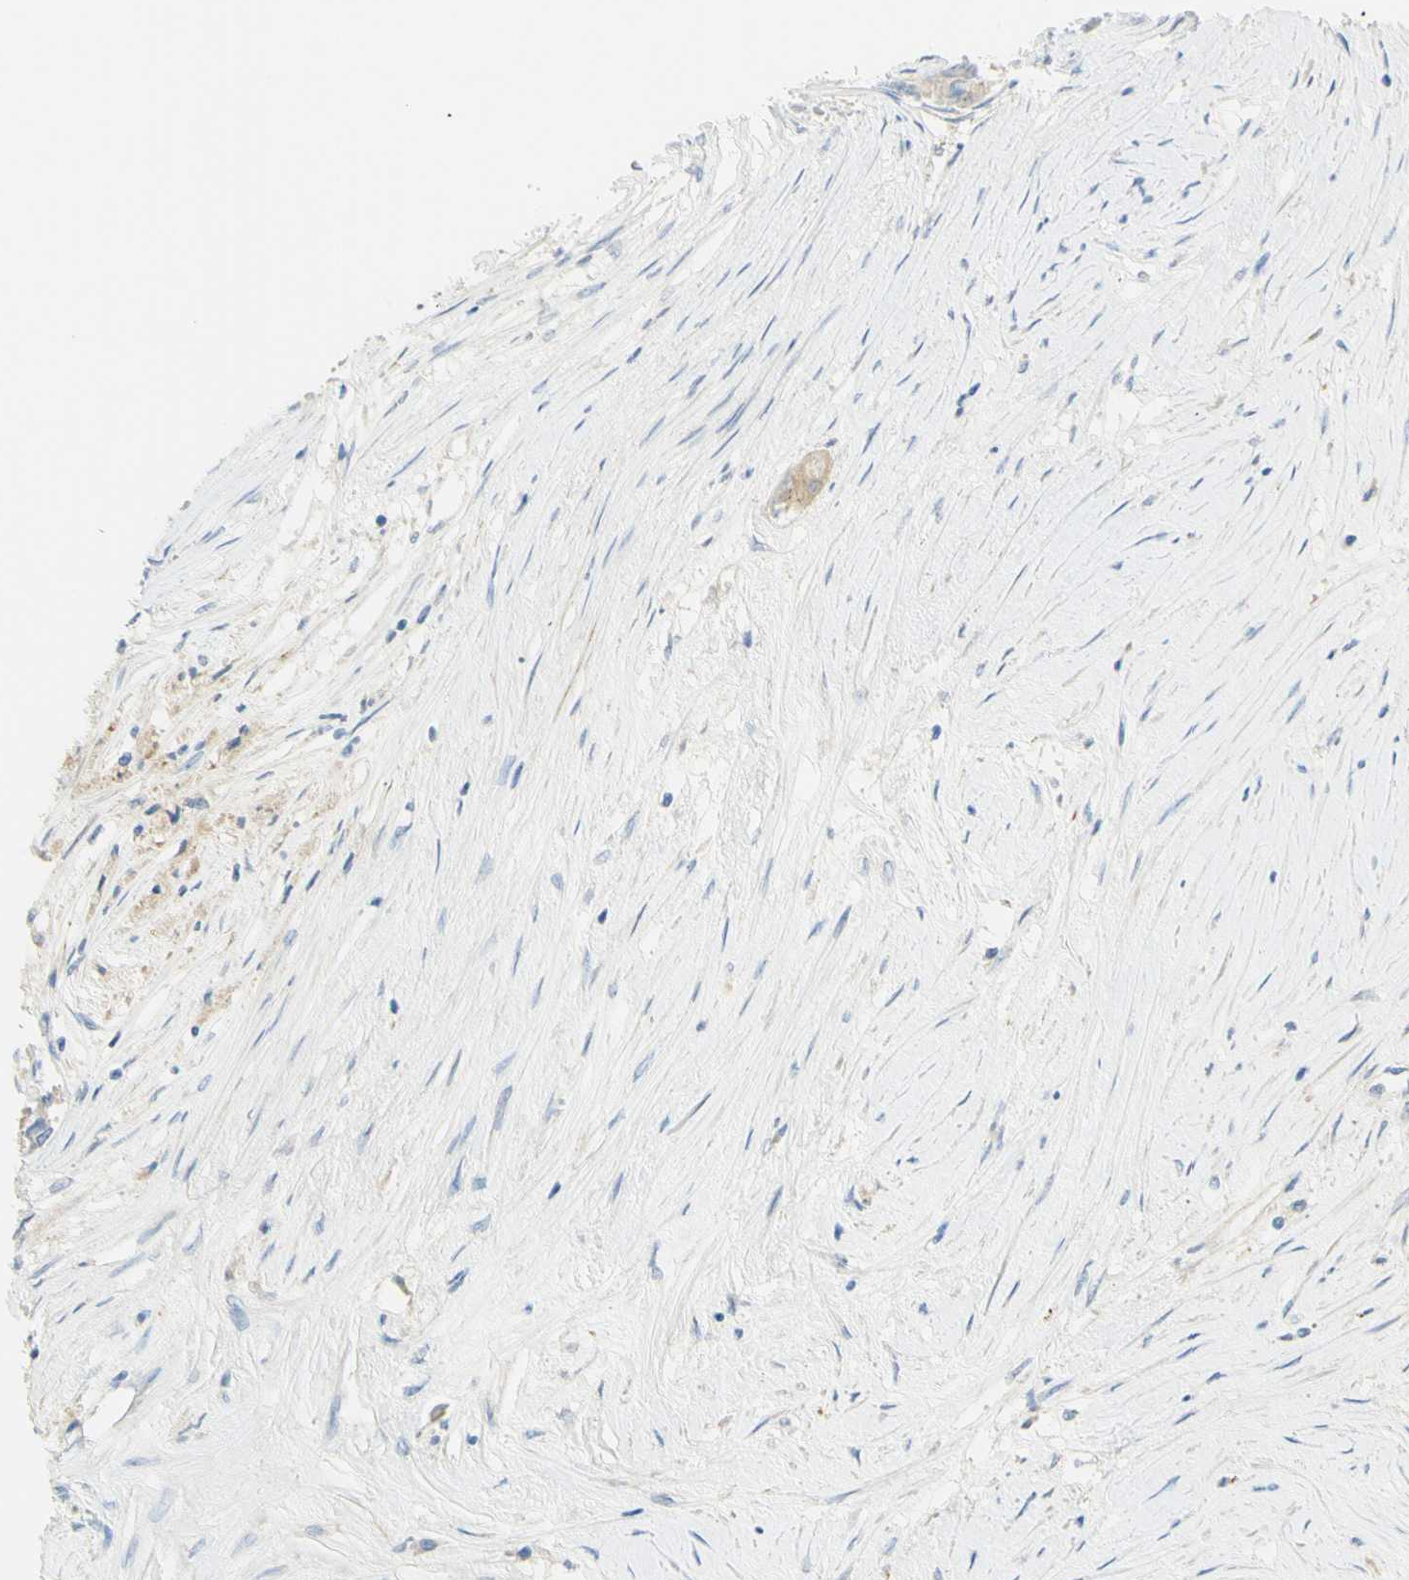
{"staining": {"intensity": "moderate", "quantity": "25%-75%", "location": "cytoplasmic/membranous"}, "tissue": "colorectal cancer", "cell_type": "Tumor cells", "image_type": "cancer", "snomed": [{"axis": "morphology", "description": "Adenocarcinoma, NOS"}, {"axis": "topography", "description": "Rectum"}], "caption": "Human colorectal cancer stained for a protein (brown) demonstrates moderate cytoplasmic/membranous positive positivity in about 25%-75% of tumor cells.", "gene": "GCNT3", "patient": {"sex": "male", "age": 63}}